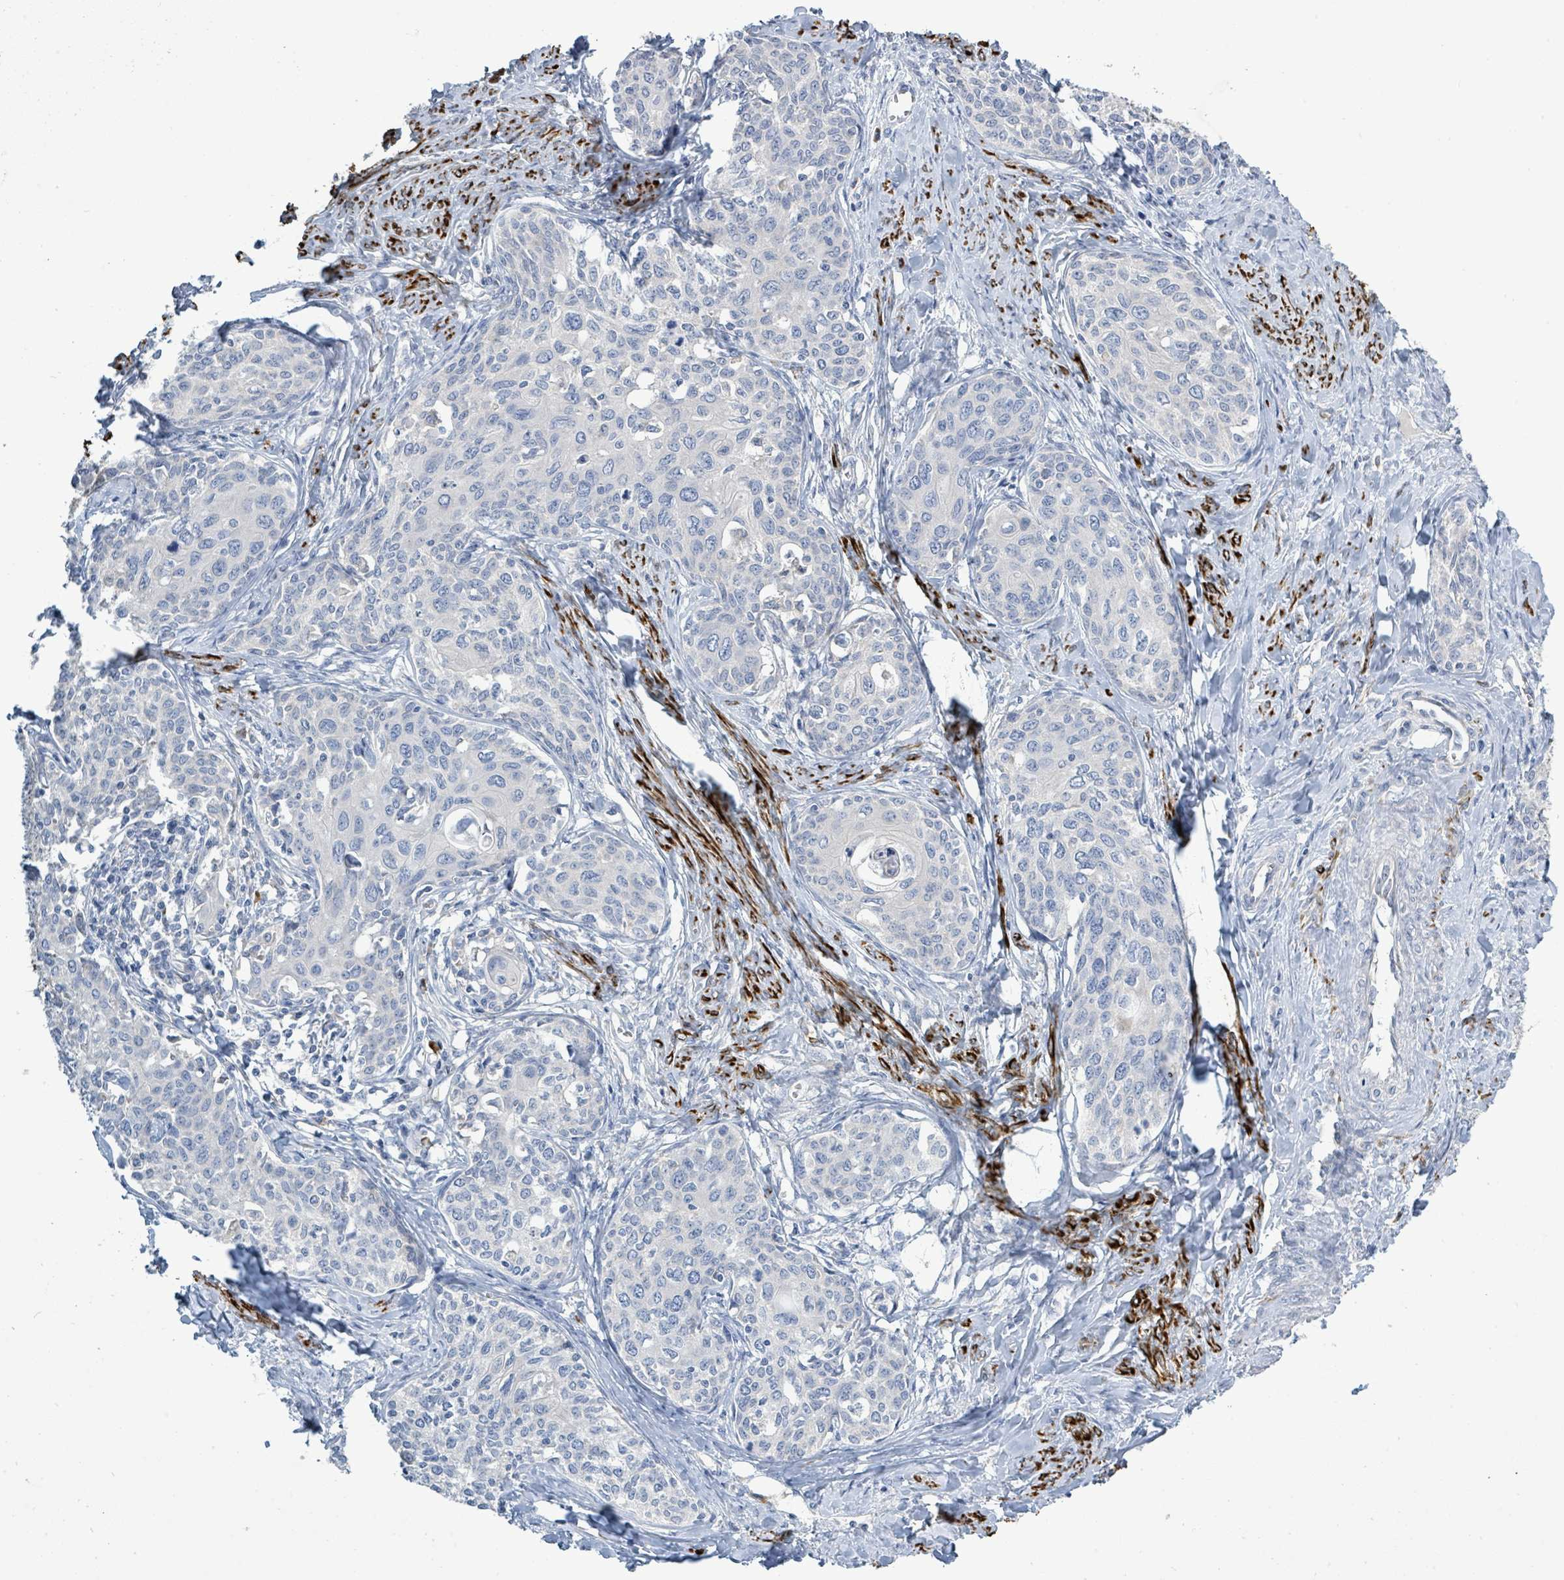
{"staining": {"intensity": "negative", "quantity": "none", "location": "none"}, "tissue": "cervical cancer", "cell_type": "Tumor cells", "image_type": "cancer", "snomed": [{"axis": "morphology", "description": "Squamous cell carcinoma, NOS"}, {"axis": "morphology", "description": "Adenocarcinoma, NOS"}, {"axis": "topography", "description": "Cervix"}], "caption": "An image of human cervical adenocarcinoma is negative for staining in tumor cells.", "gene": "SIRPB1", "patient": {"sex": "female", "age": 52}}